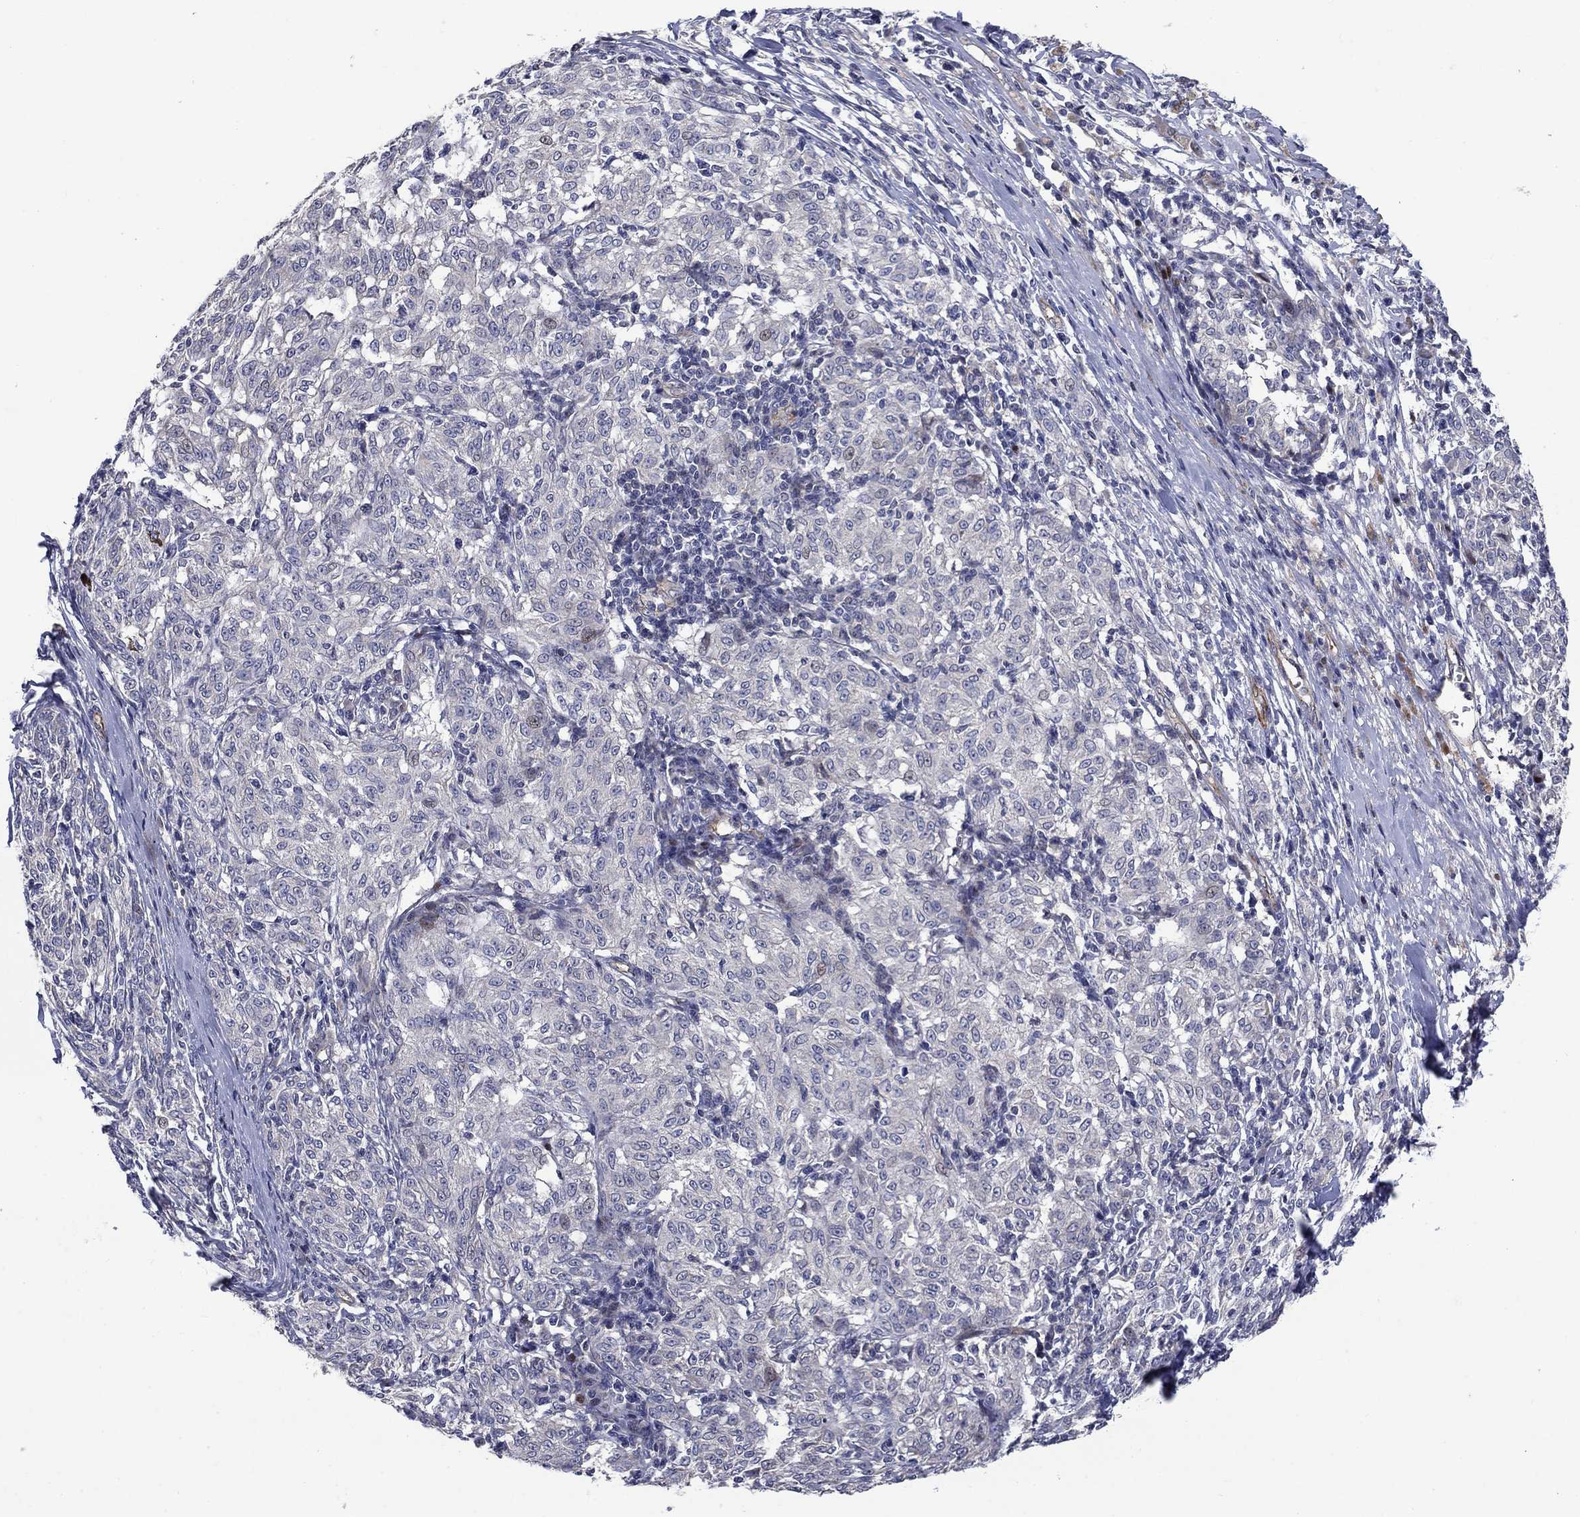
{"staining": {"intensity": "negative", "quantity": "none", "location": "none"}, "tissue": "melanoma", "cell_type": "Tumor cells", "image_type": "cancer", "snomed": [{"axis": "morphology", "description": "Malignant melanoma, NOS"}, {"axis": "topography", "description": "Skin"}], "caption": "Tumor cells are negative for brown protein staining in melanoma.", "gene": "SLC7A1", "patient": {"sex": "female", "age": 72}}